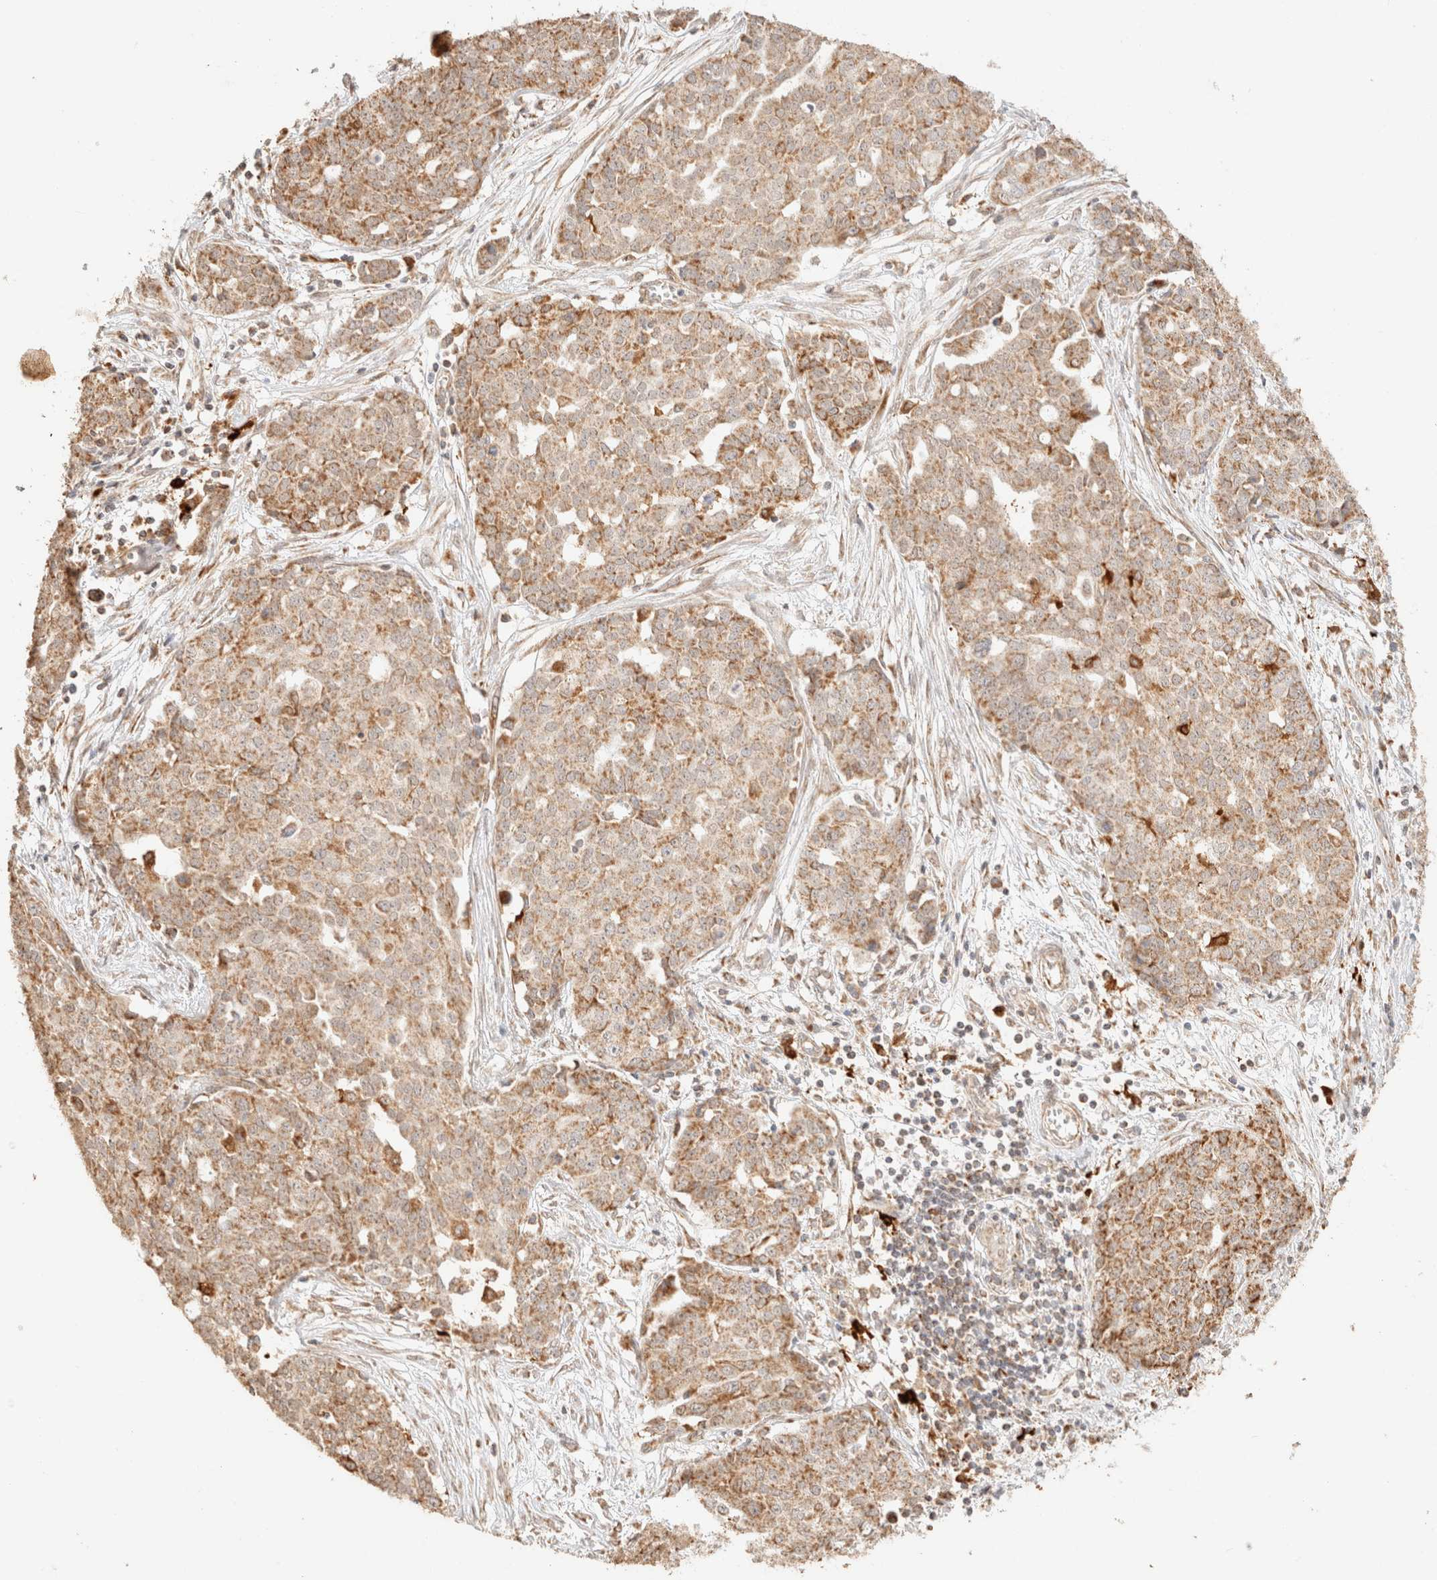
{"staining": {"intensity": "moderate", "quantity": ">75%", "location": "cytoplasmic/membranous"}, "tissue": "ovarian cancer", "cell_type": "Tumor cells", "image_type": "cancer", "snomed": [{"axis": "morphology", "description": "Cystadenocarcinoma, serous, NOS"}, {"axis": "topography", "description": "Soft tissue"}, {"axis": "topography", "description": "Ovary"}], "caption": "The image exhibits staining of ovarian cancer, revealing moderate cytoplasmic/membranous protein expression (brown color) within tumor cells.", "gene": "TACO1", "patient": {"sex": "female", "age": 57}}